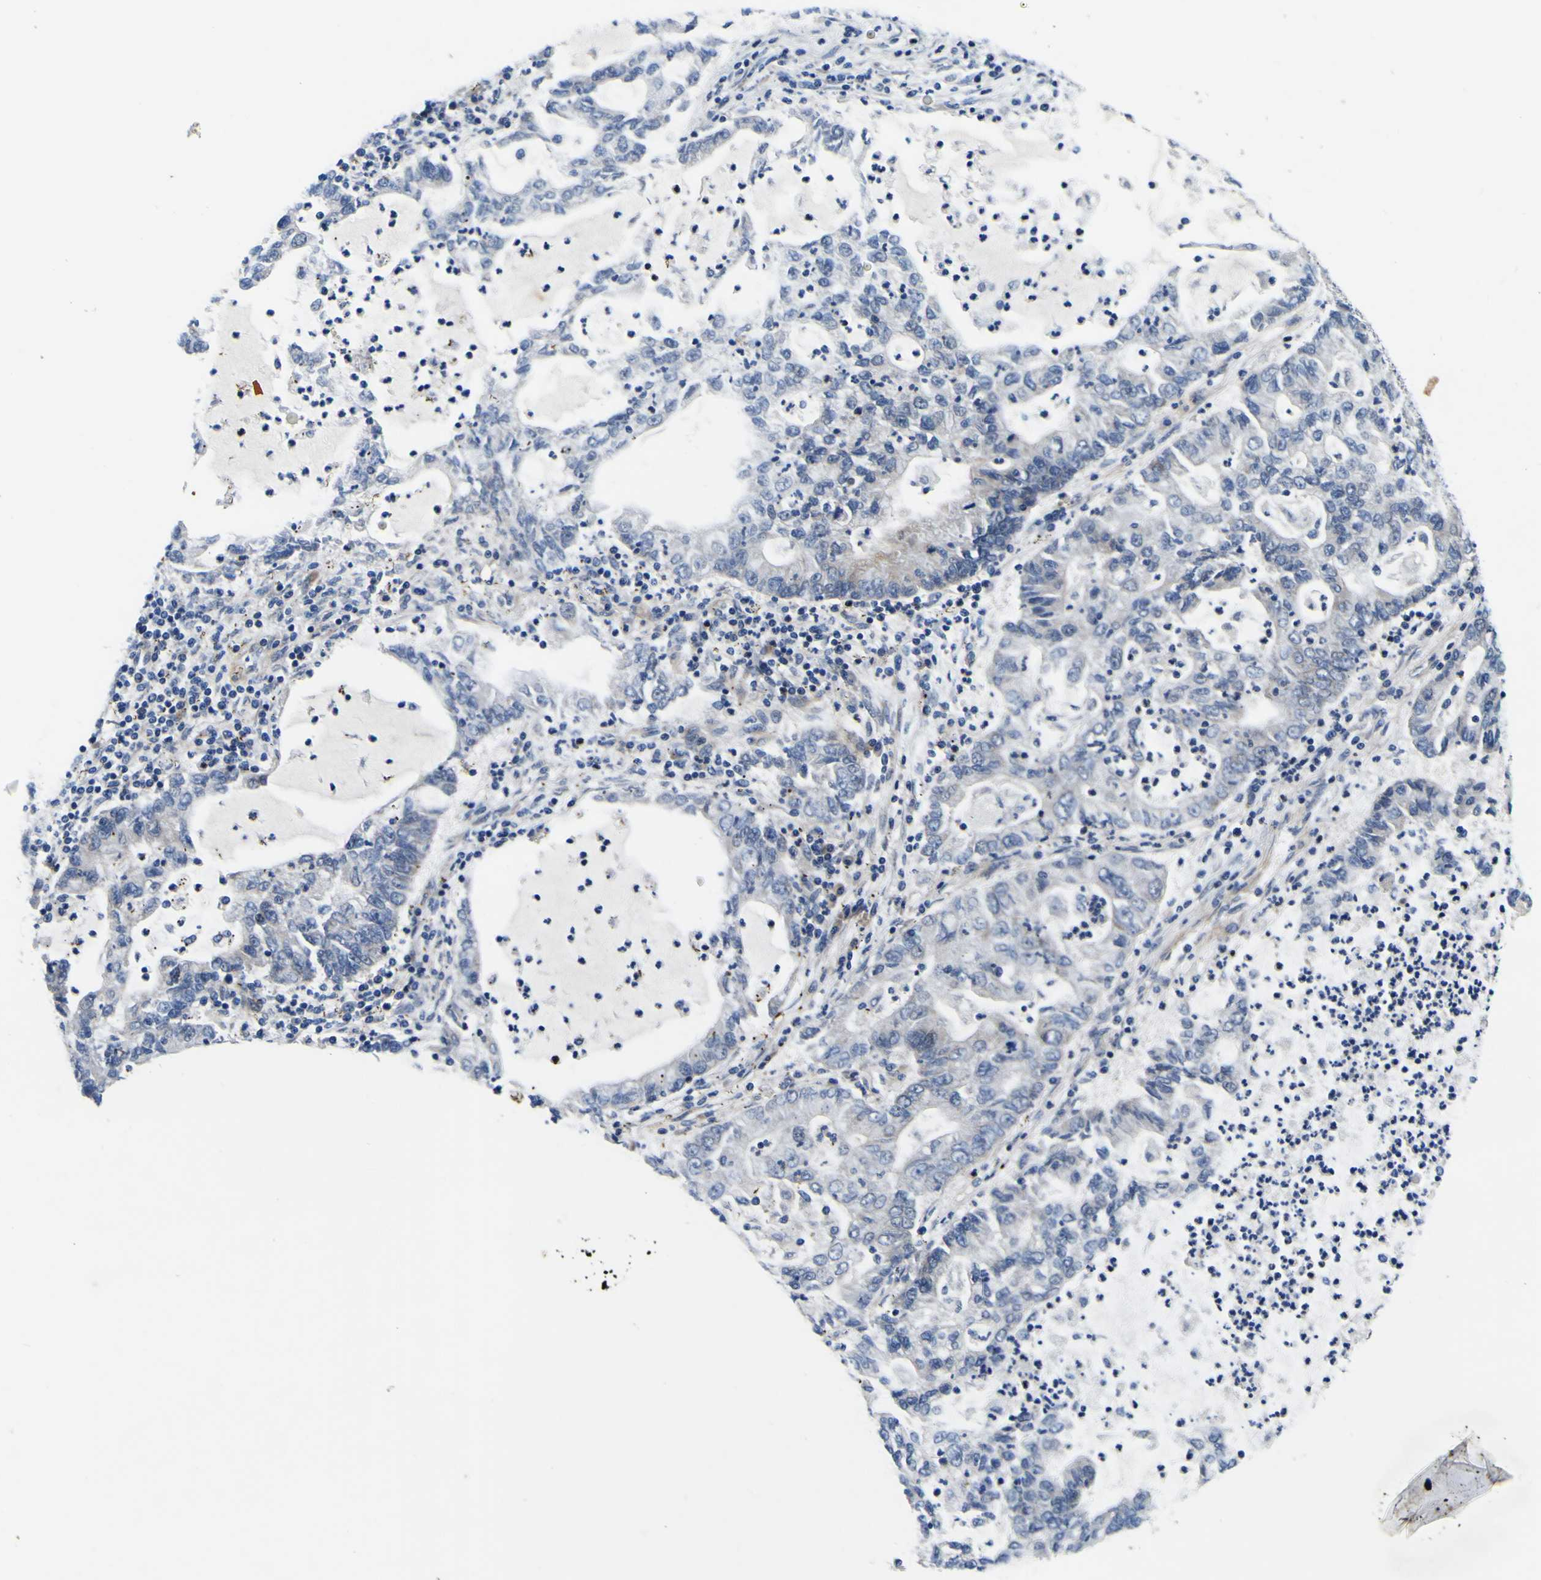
{"staining": {"intensity": "weak", "quantity": "<25%", "location": "cytoplasmic/membranous"}, "tissue": "lung cancer", "cell_type": "Tumor cells", "image_type": "cancer", "snomed": [{"axis": "morphology", "description": "Adenocarcinoma, NOS"}, {"axis": "topography", "description": "Lung"}], "caption": "Tumor cells are negative for protein expression in human adenocarcinoma (lung).", "gene": "AGAP3", "patient": {"sex": "female", "age": 51}}